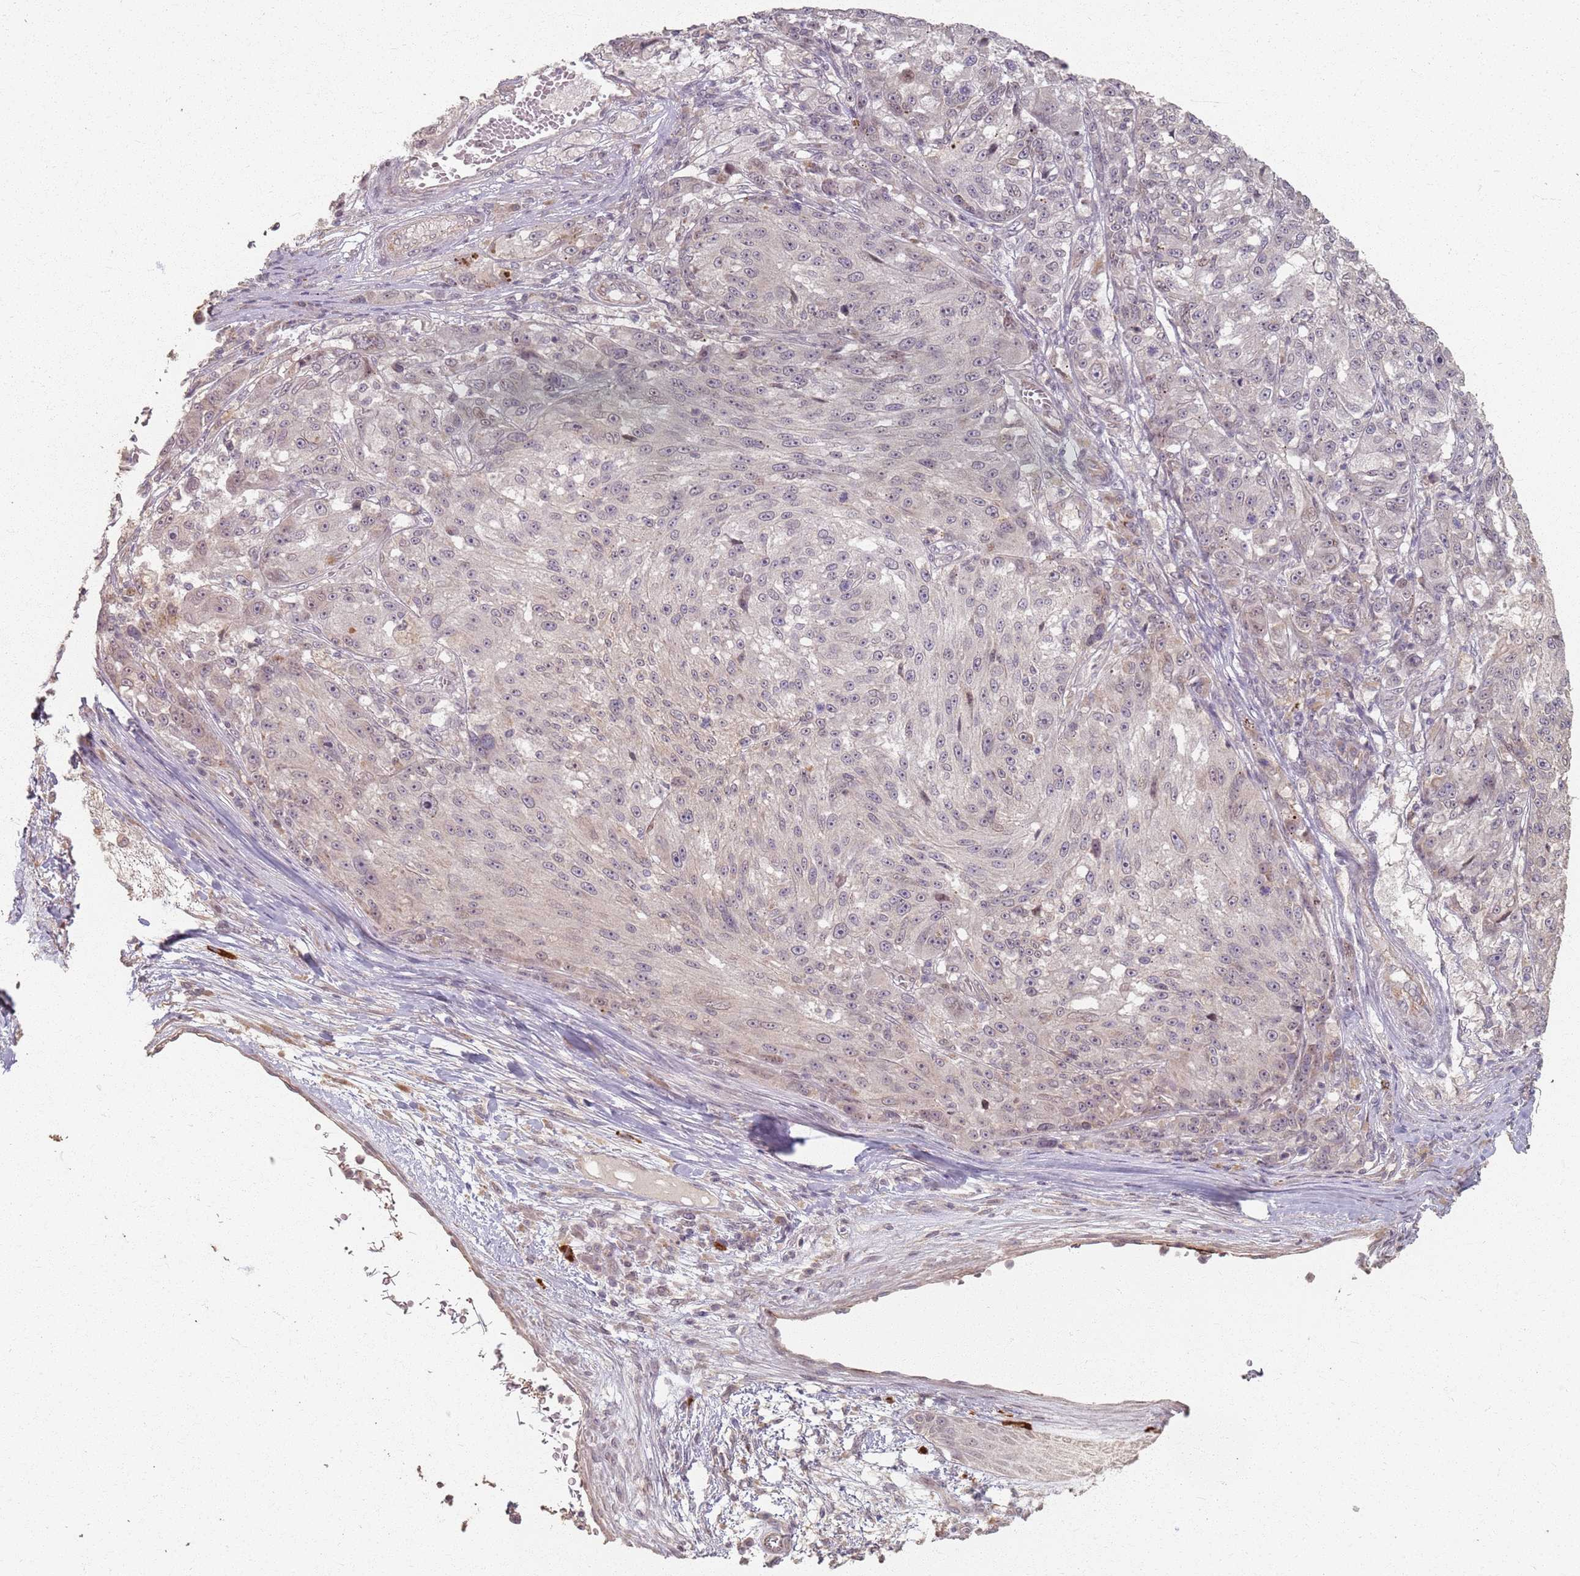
{"staining": {"intensity": "negative", "quantity": "none", "location": "none"}, "tissue": "melanoma", "cell_type": "Tumor cells", "image_type": "cancer", "snomed": [{"axis": "morphology", "description": "Malignant melanoma, NOS"}, {"axis": "topography", "description": "Skin"}], "caption": "Immunohistochemistry (IHC) of melanoma reveals no expression in tumor cells.", "gene": "CCDC168", "patient": {"sex": "male", "age": 53}}